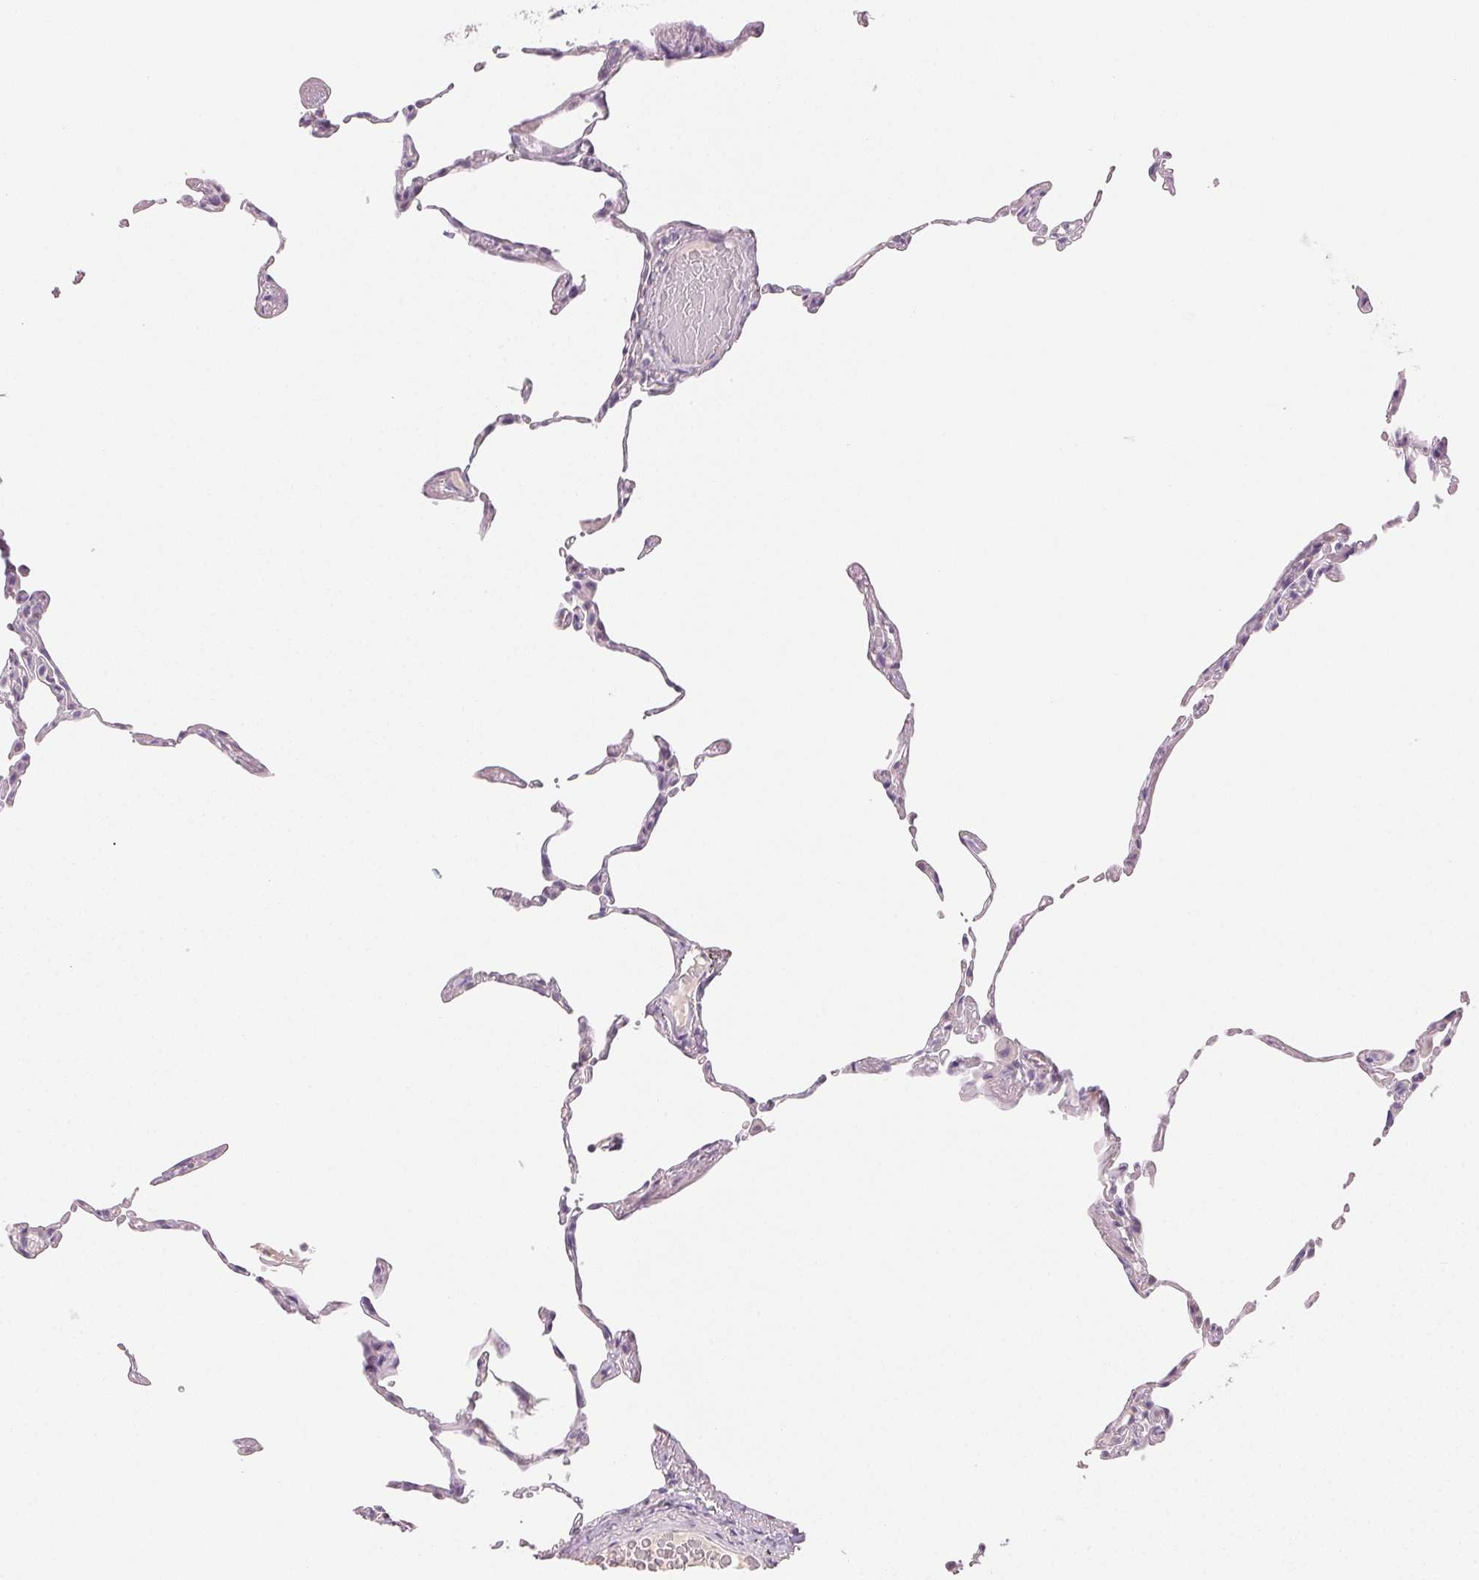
{"staining": {"intensity": "negative", "quantity": "none", "location": "none"}, "tissue": "lung", "cell_type": "Alveolar cells", "image_type": "normal", "snomed": [{"axis": "morphology", "description": "Normal tissue, NOS"}, {"axis": "topography", "description": "Lung"}], "caption": "Immunohistochemistry (IHC) histopathology image of benign lung stained for a protein (brown), which shows no positivity in alveolar cells. (DAB (3,3'-diaminobenzidine) immunohistochemistry visualized using brightfield microscopy, high magnification).", "gene": "MAP1LC3A", "patient": {"sex": "female", "age": 57}}